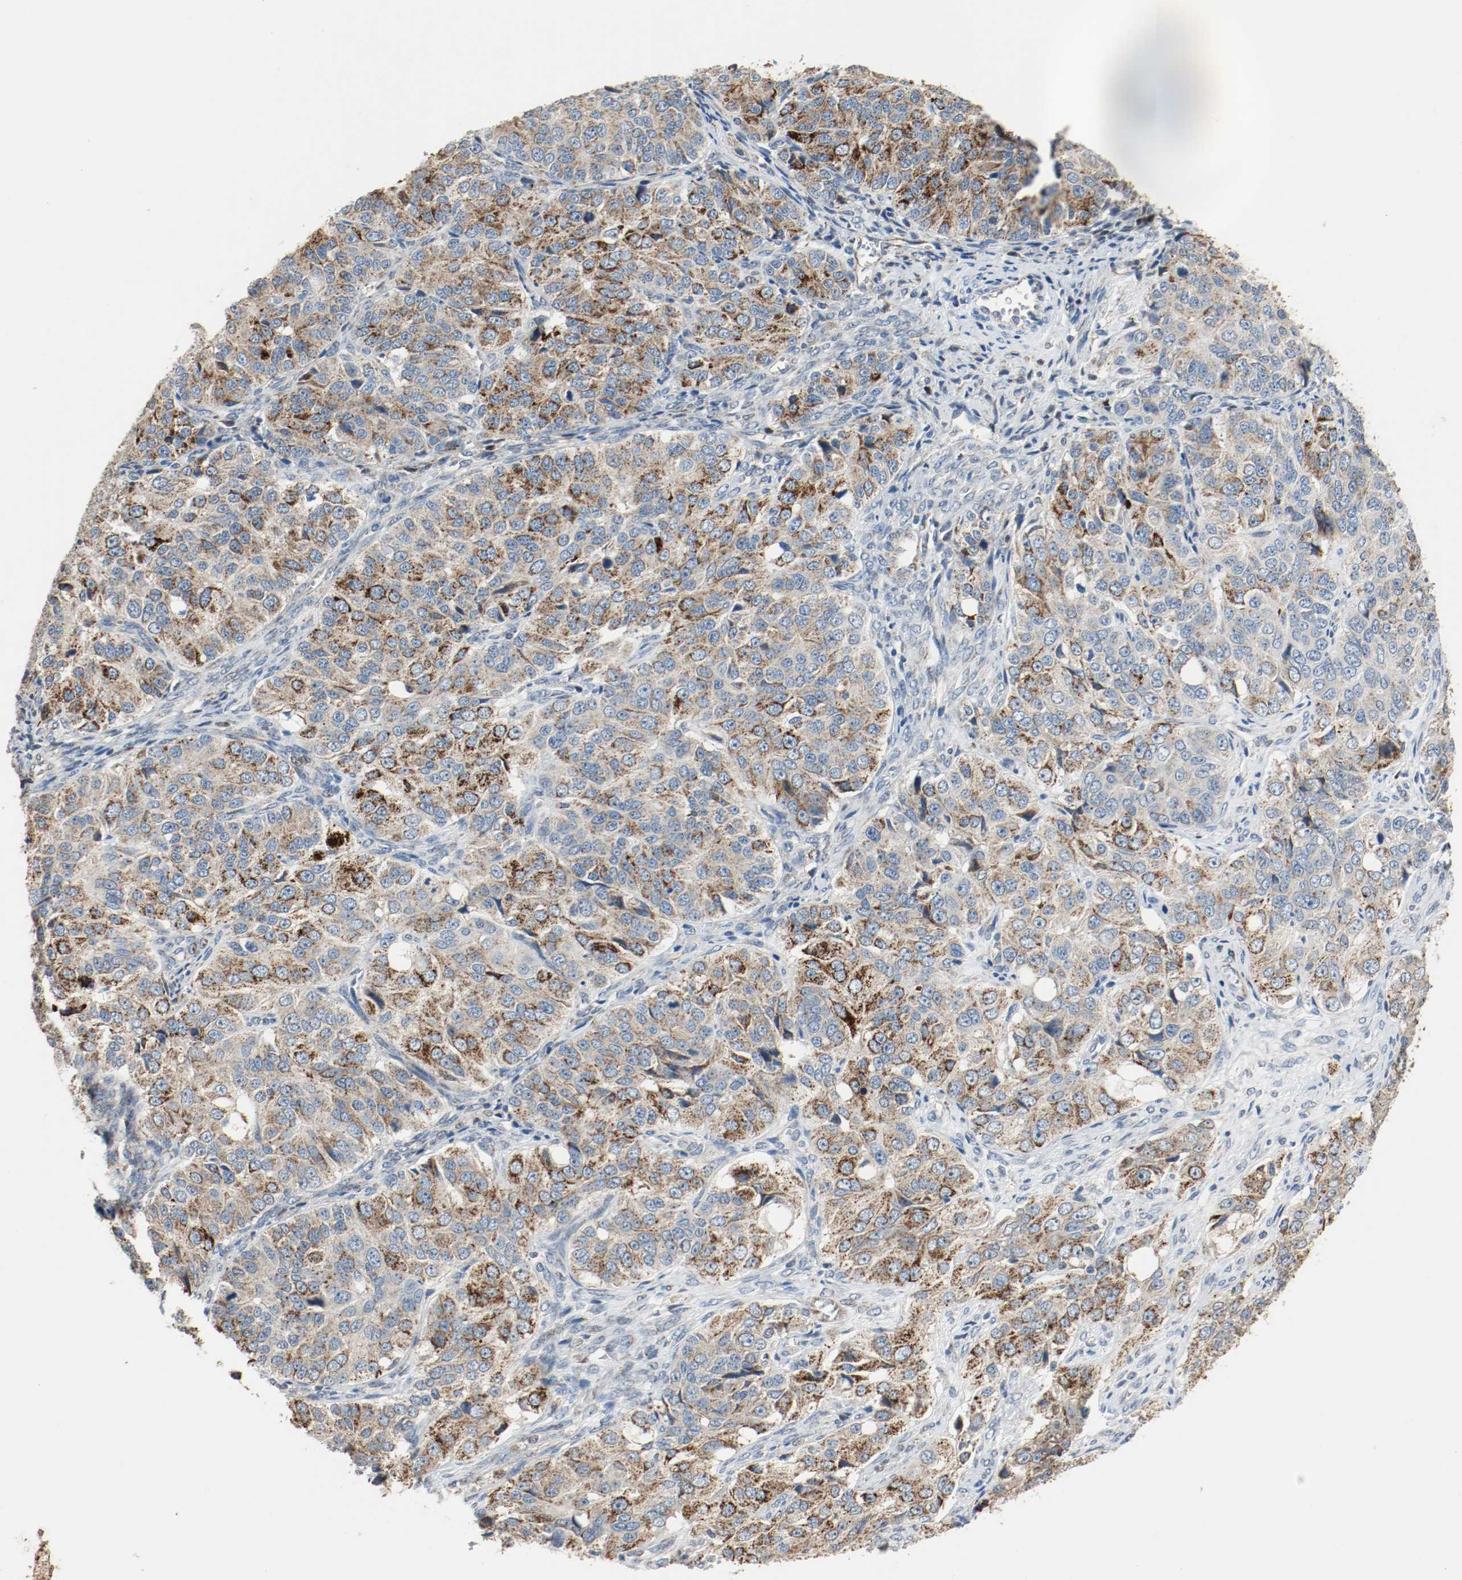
{"staining": {"intensity": "strong", "quantity": ">75%", "location": "cytoplasmic/membranous"}, "tissue": "ovarian cancer", "cell_type": "Tumor cells", "image_type": "cancer", "snomed": [{"axis": "morphology", "description": "Carcinoma, endometroid"}, {"axis": "topography", "description": "Ovary"}], "caption": "IHC photomicrograph of neoplastic tissue: ovarian cancer (endometroid carcinoma) stained using immunohistochemistry (IHC) shows high levels of strong protein expression localized specifically in the cytoplasmic/membranous of tumor cells, appearing as a cytoplasmic/membranous brown color.", "gene": "ALDH4A1", "patient": {"sex": "female", "age": 51}}